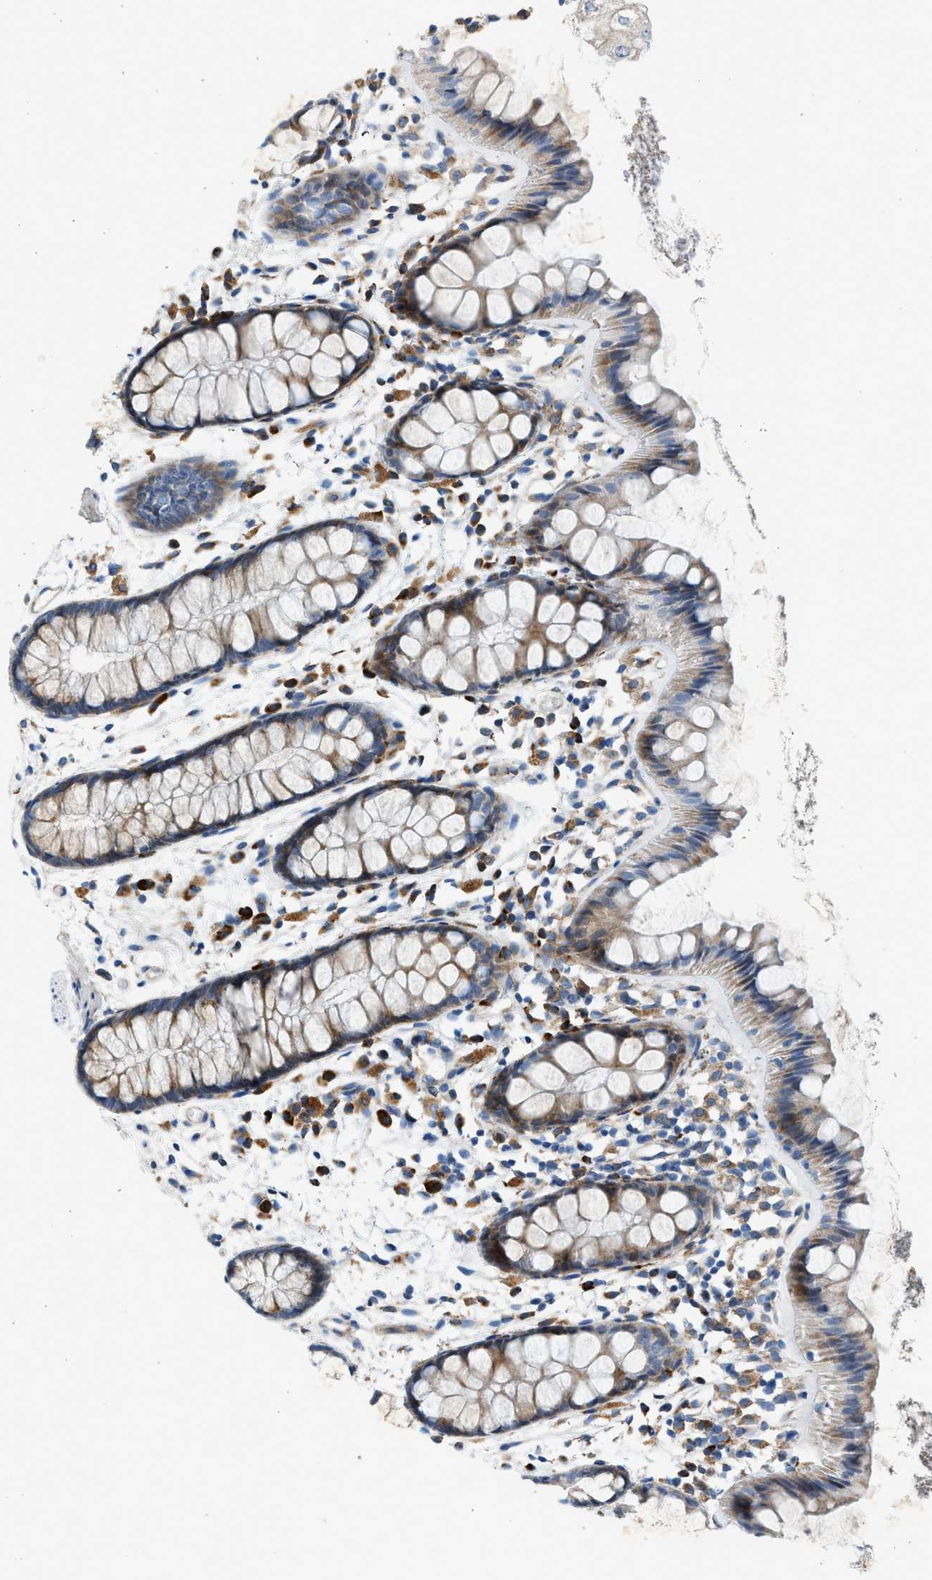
{"staining": {"intensity": "moderate", "quantity": ">75%", "location": "cytoplasmic/membranous"}, "tissue": "rectum", "cell_type": "Glandular cells", "image_type": "normal", "snomed": [{"axis": "morphology", "description": "Normal tissue, NOS"}, {"axis": "topography", "description": "Rectum"}], "caption": "Moderate cytoplasmic/membranous staining is present in about >75% of glandular cells in normal rectum.", "gene": "CNTN6", "patient": {"sex": "female", "age": 66}}